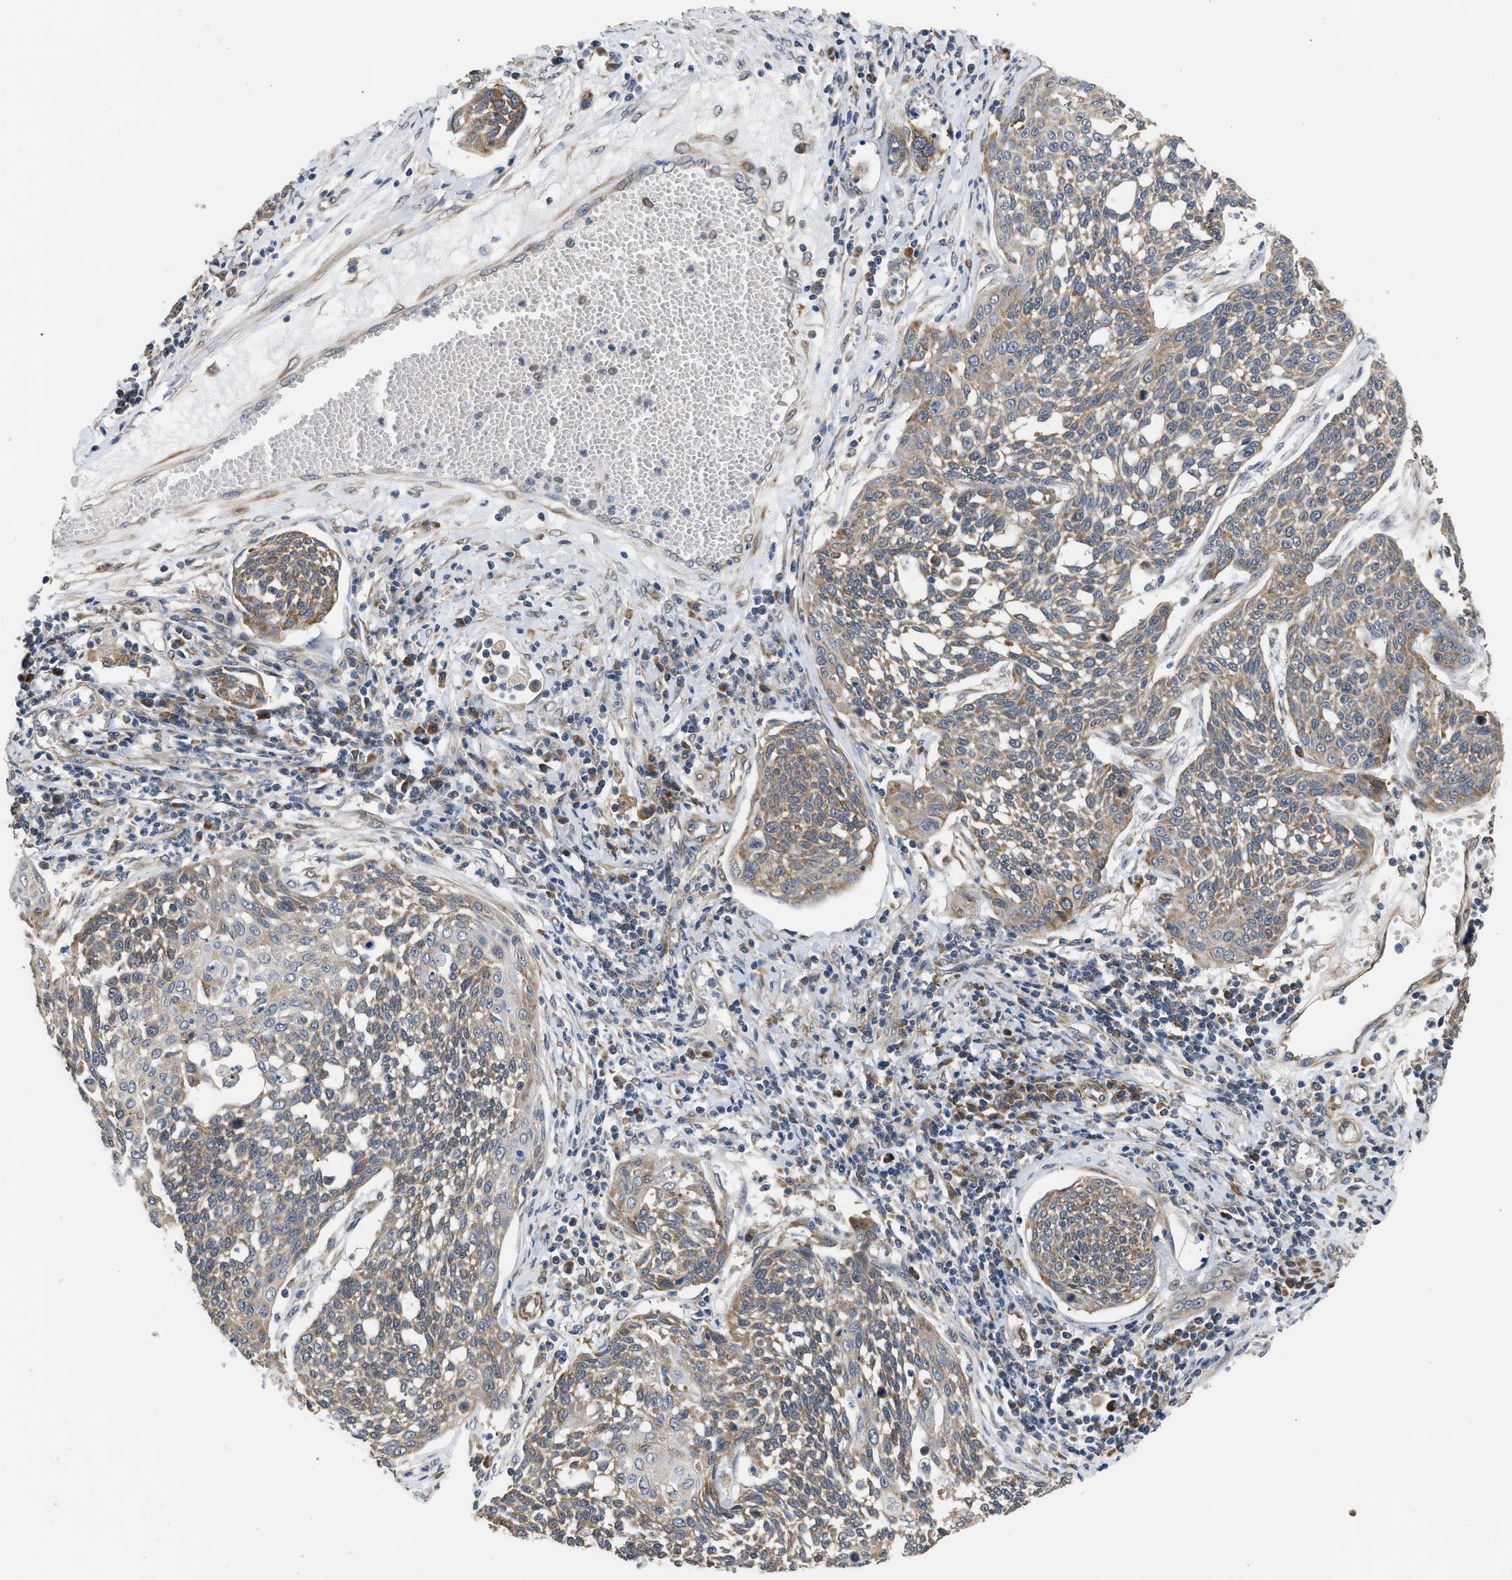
{"staining": {"intensity": "moderate", "quantity": ">75%", "location": "cytoplasmic/membranous"}, "tissue": "cervical cancer", "cell_type": "Tumor cells", "image_type": "cancer", "snomed": [{"axis": "morphology", "description": "Squamous cell carcinoma, NOS"}, {"axis": "topography", "description": "Cervix"}], "caption": "Immunohistochemistry image of squamous cell carcinoma (cervical) stained for a protein (brown), which shows medium levels of moderate cytoplasmic/membranous expression in about >75% of tumor cells.", "gene": "POLG2", "patient": {"sex": "female", "age": 34}}